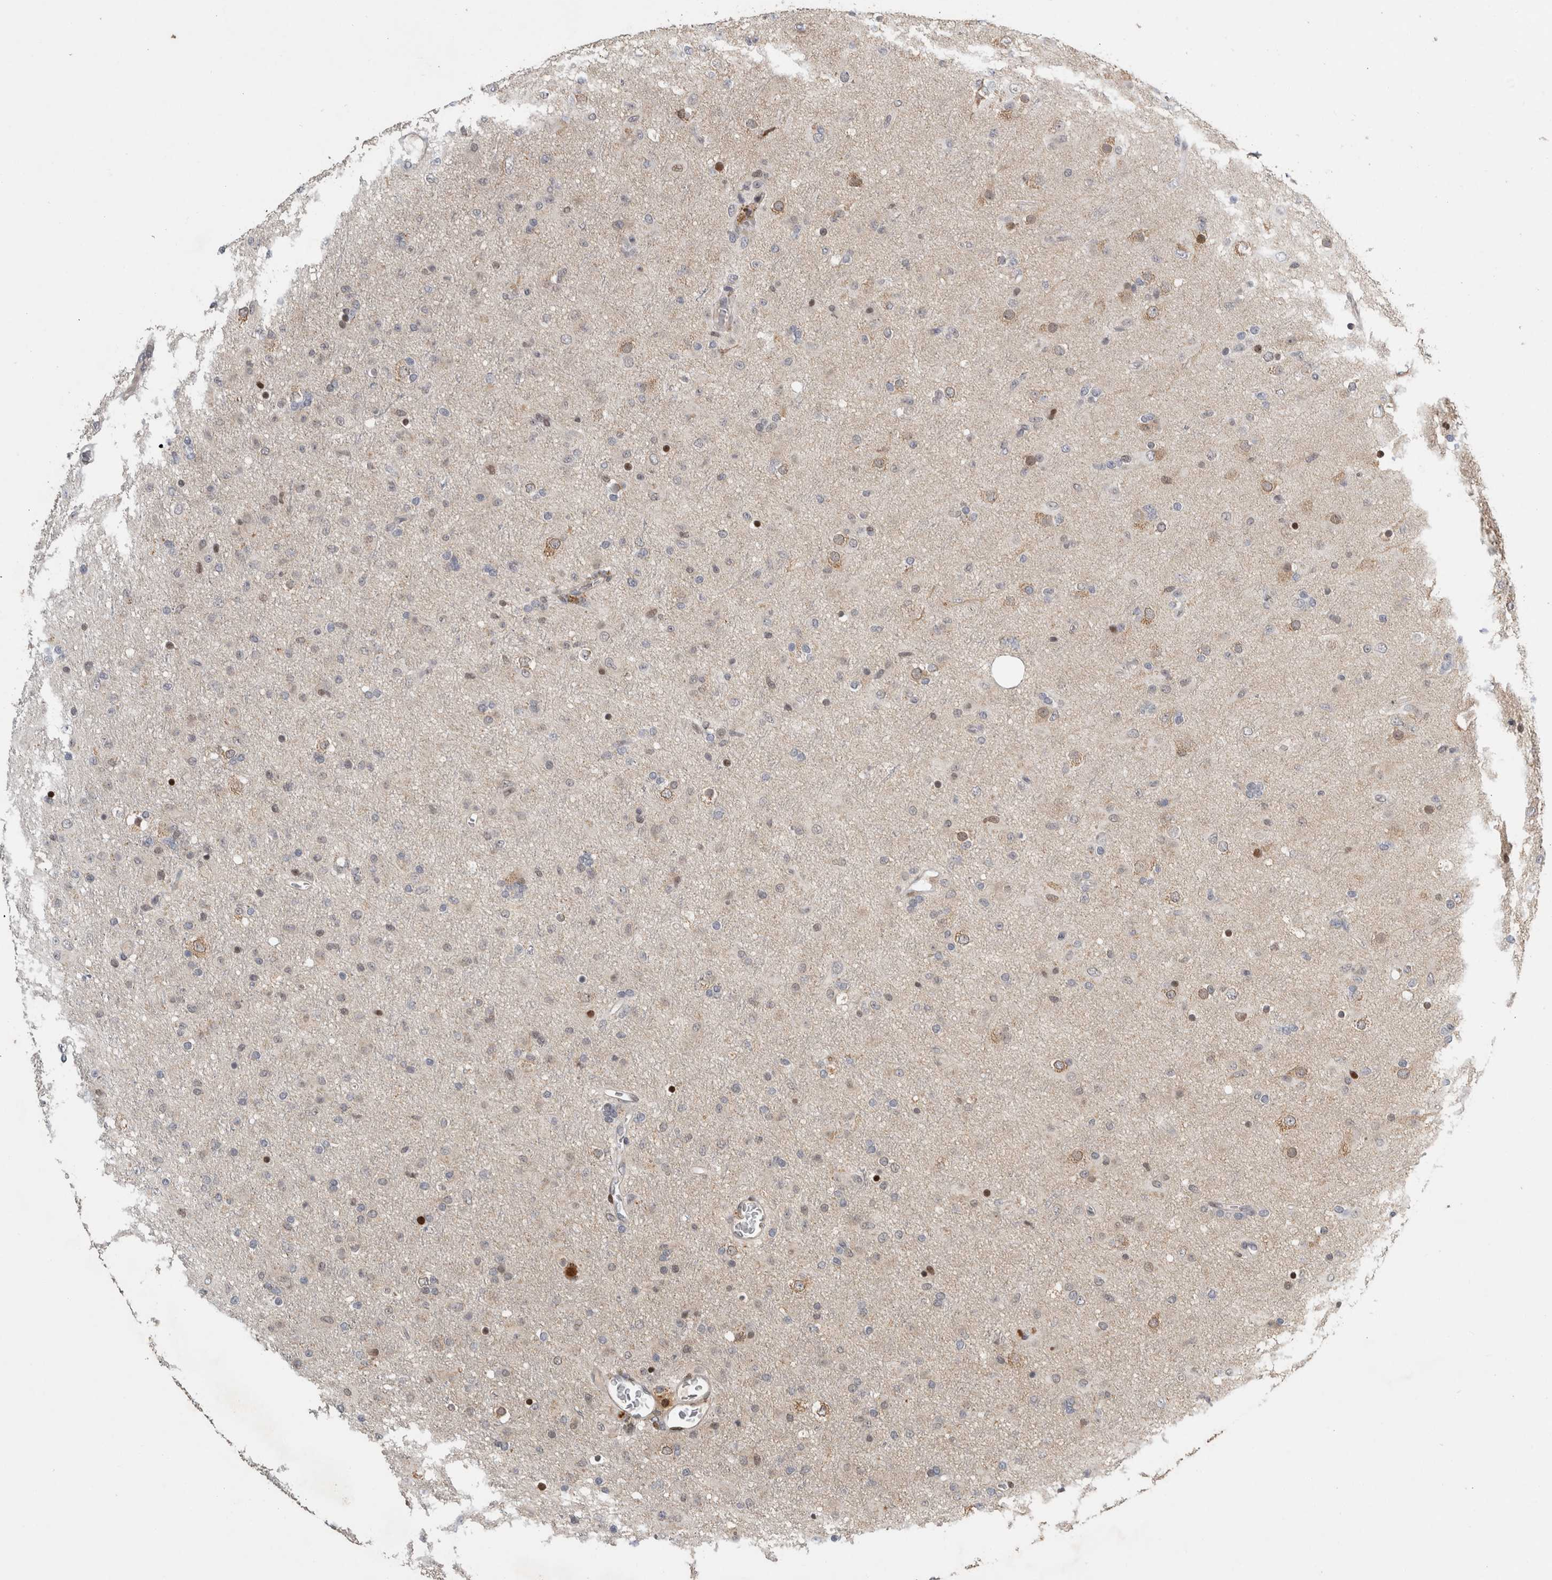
{"staining": {"intensity": "moderate", "quantity": "<25%", "location": "cytoplasmic/membranous"}, "tissue": "glioma", "cell_type": "Tumor cells", "image_type": "cancer", "snomed": [{"axis": "morphology", "description": "Glioma, malignant, Low grade"}, {"axis": "topography", "description": "Brain"}], "caption": "A brown stain labels moderate cytoplasmic/membranous expression of a protein in glioma tumor cells. (Brightfield microscopy of DAB IHC at high magnification).", "gene": "C8orf58", "patient": {"sex": "male", "age": 65}}